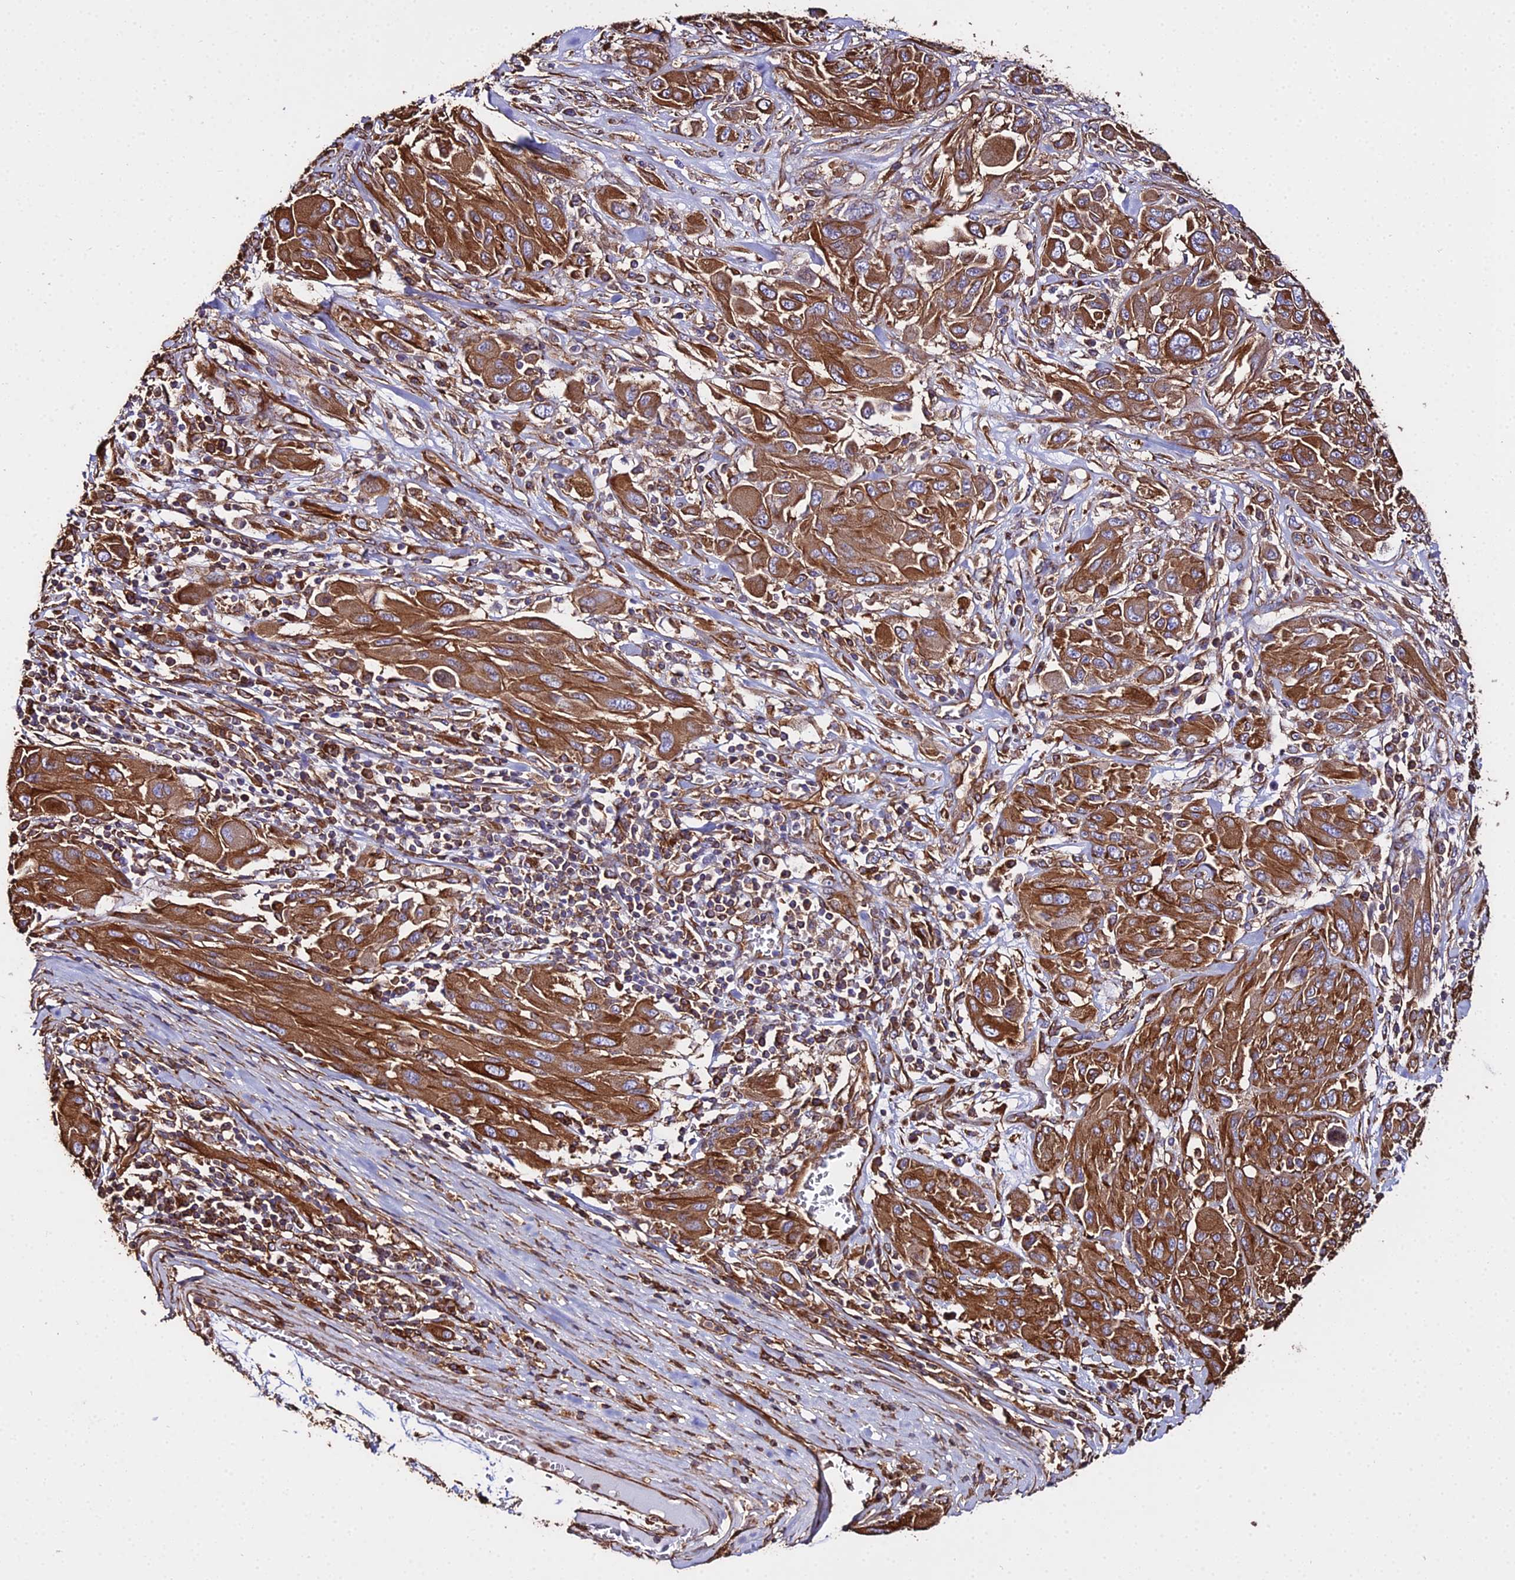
{"staining": {"intensity": "strong", "quantity": ">75%", "location": "cytoplasmic/membranous"}, "tissue": "melanoma", "cell_type": "Tumor cells", "image_type": "cancer", "snomed": [{"axis": "morphology", "description": "Malignant melanoma, NOS"}, {"axis": "topography", "description": "Skin"}], "caption": "Human melanoma stained with a brown dye demonstrates strong cytoplasmic/membranous positive staining in about >75% of tumor cells.", "gene": "TUBA3D", "patient": {"sex": "female", "age": 91}}